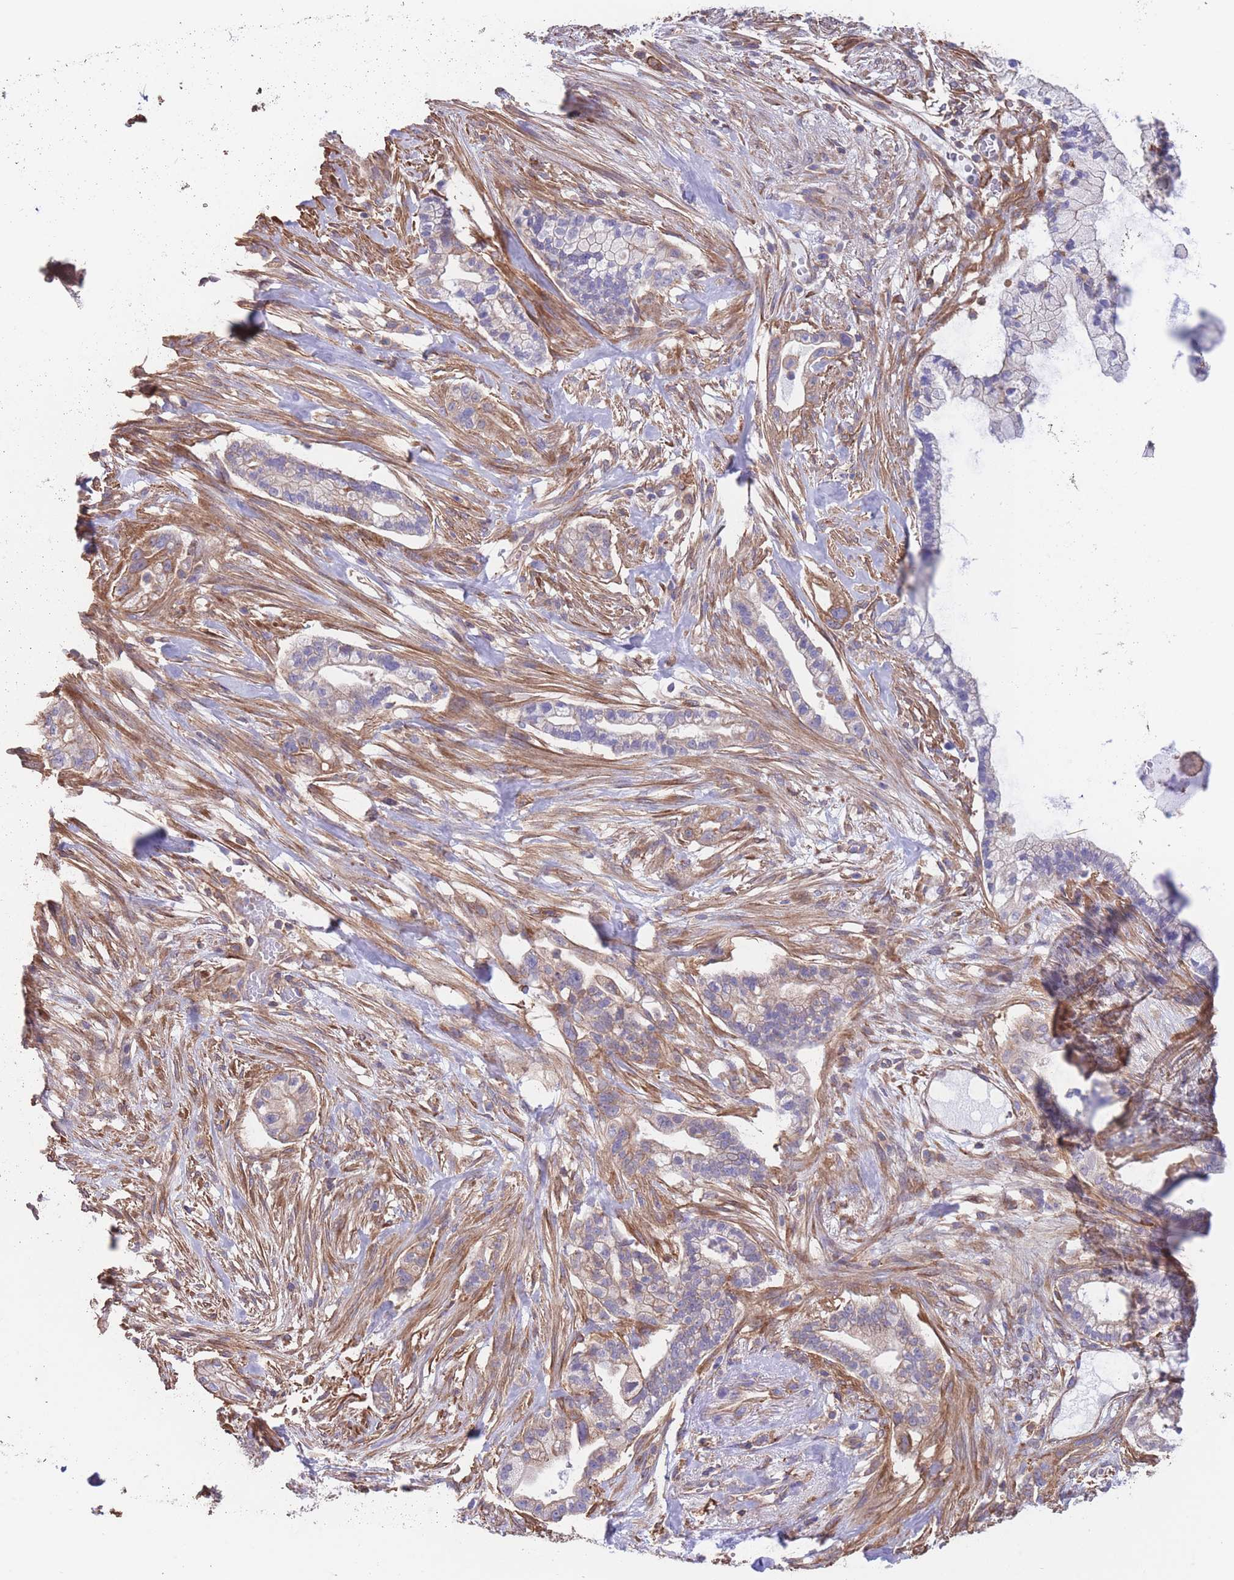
{"staining": {"intensity": "moderate", "quantity": "25%-75%", "location": "cytoplasmic/membranous"}, "tissue": "pancreatic cancer", "cell_type": "Tumor cells", "image_type": "cancer", "snomed": [{"axis": "morphology", "description": "Adenocarcinoma, NOS"}, {"axis": "topography", "description": "Pancreas"}], "caption": "IHC photomicrograph of human pancreatic cancer (adenocarcinoma) stained for a protein (brown), which exhibits medium levels of moderate cytoplasmic/membranous positivity in approximately 25%-75% of tumor cells.", "gene": "LRRN4CL", "patient": {"sex": "male", "age": 44}}